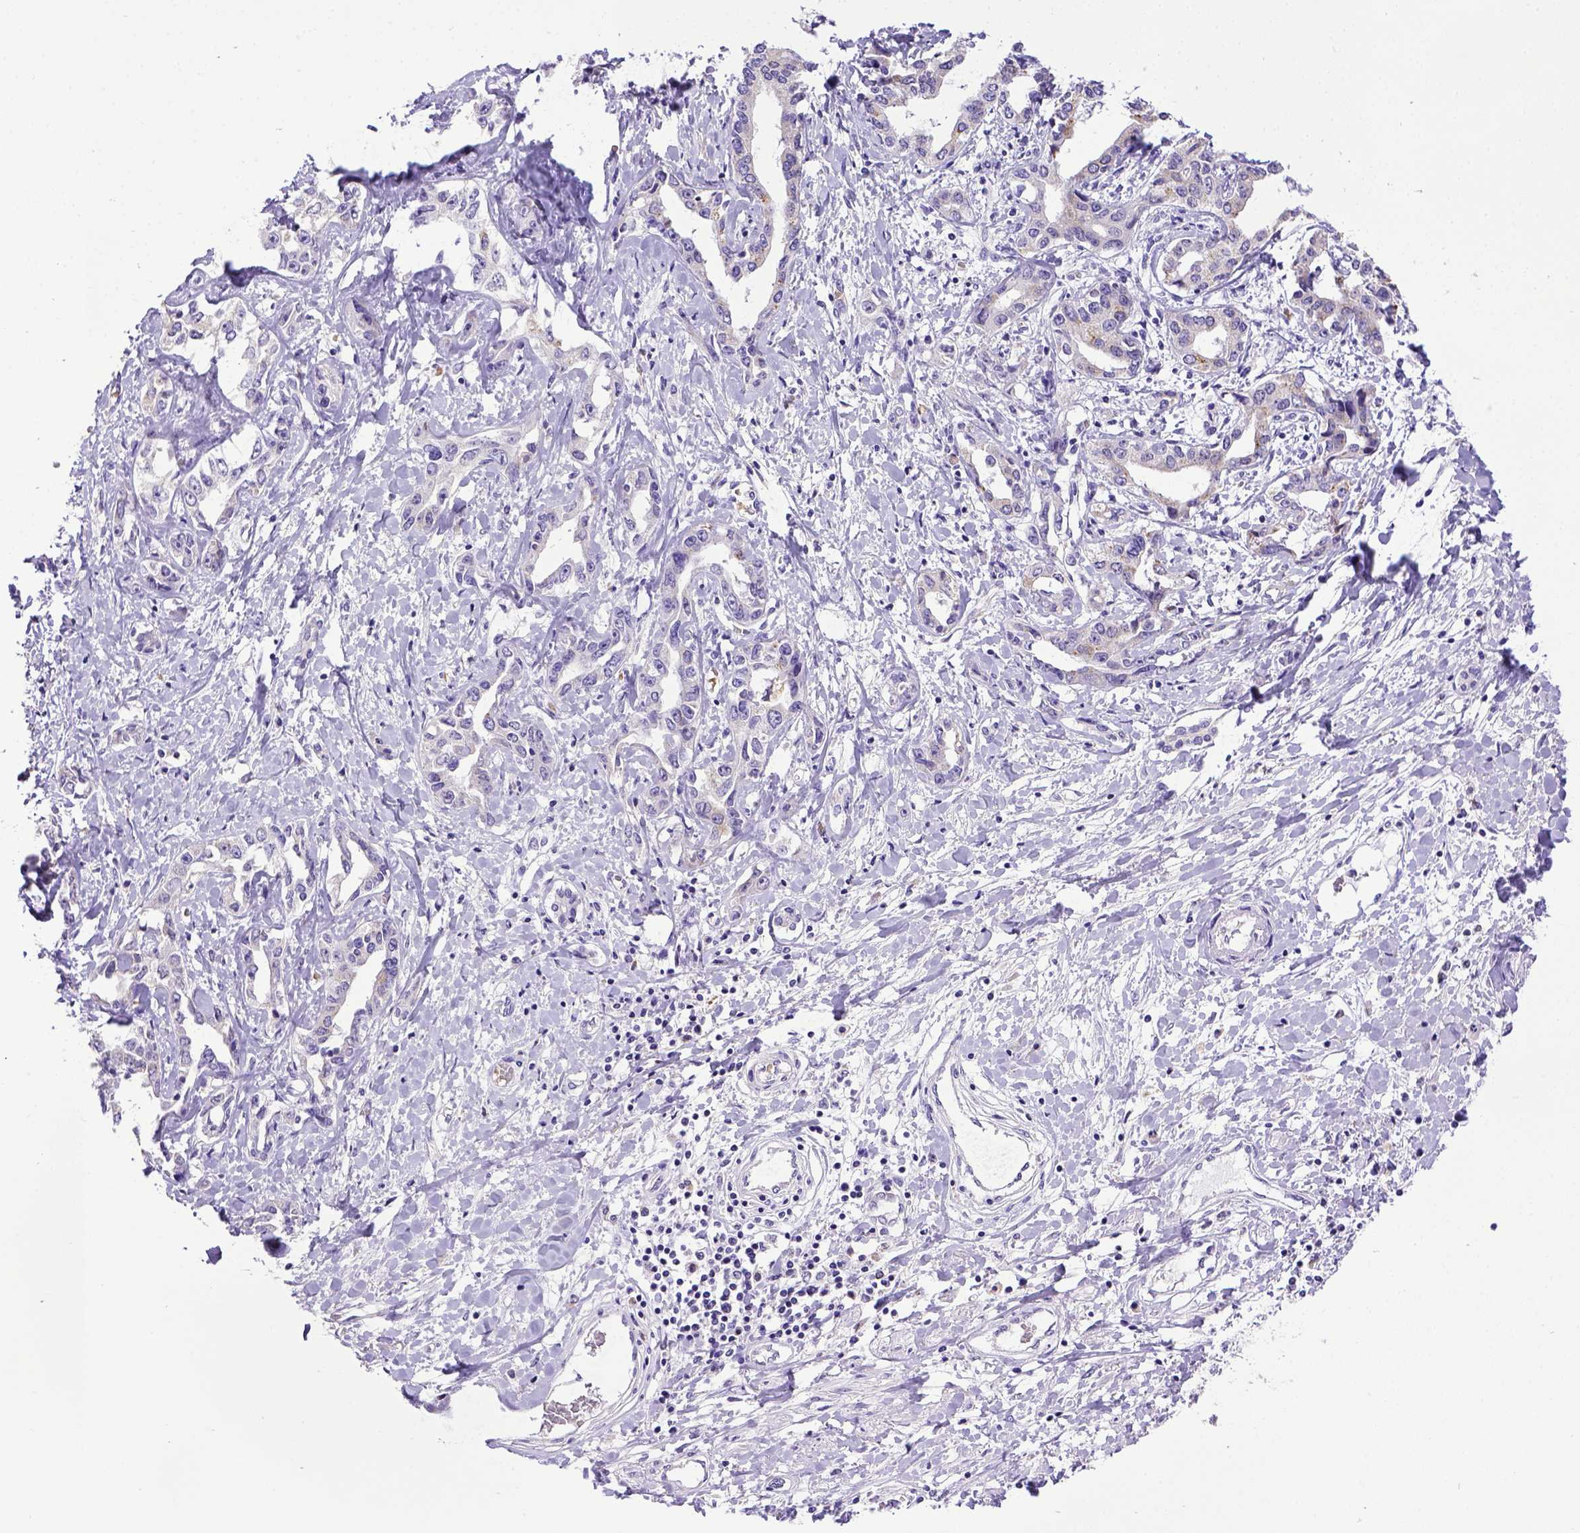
{"staining": {"intensity": "negative", "quantity": "none", "location": "none"}, "tissue": "liver cancer", "cell_type": "Tumor cells", "image_type": "cancer", "snomed": [{"axis": "morphology", "description": "Cholangiocarcinoma"}, {"axis": "topography", "description": "Liver"}], "caption": "Immunohistochemical staining of liver cancer exhibits no significant staining in tumor cells.", "gene": "SPEF1", "patient": {"sex": "male", "age": 59}}